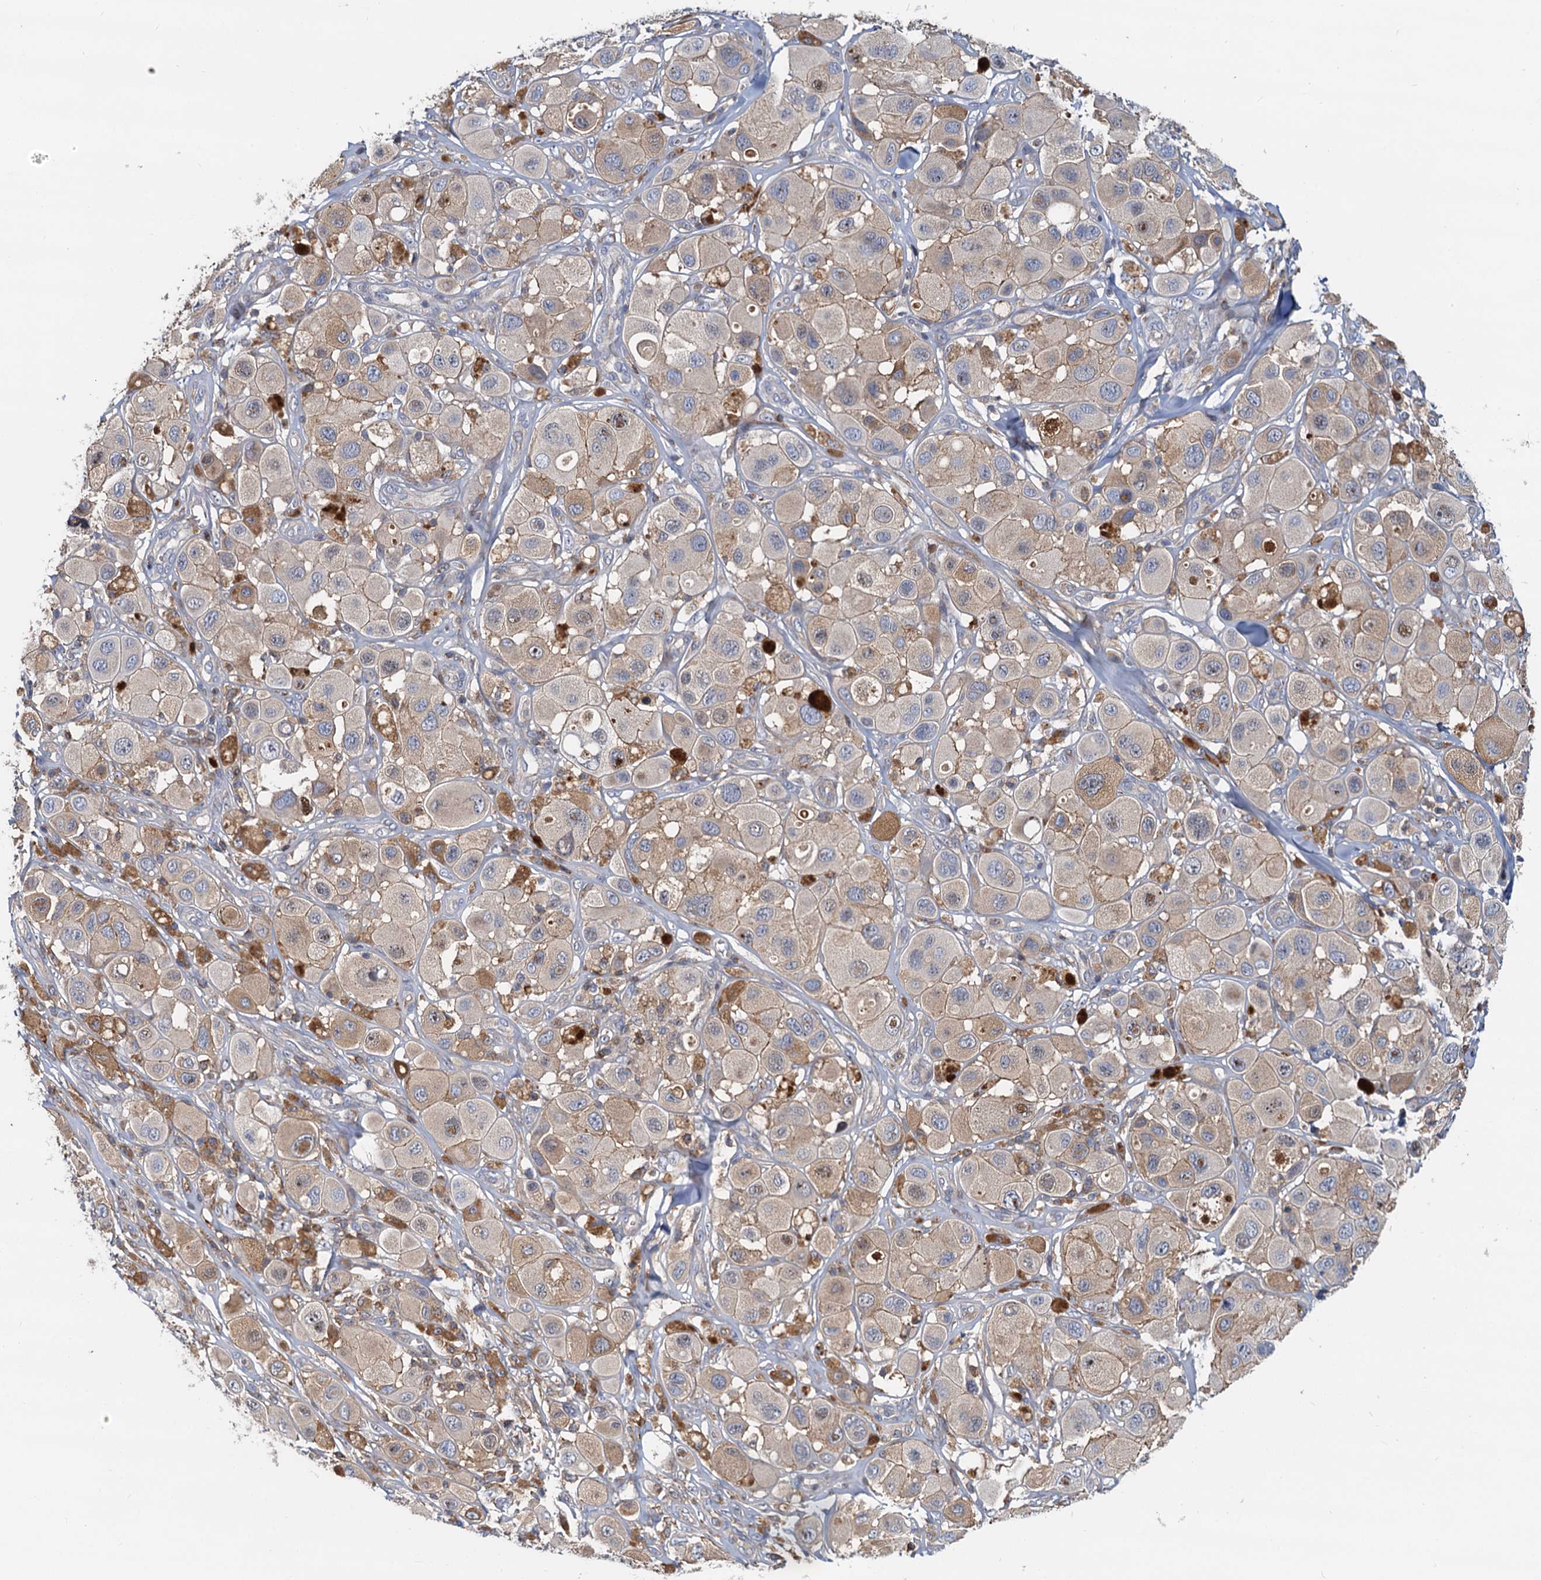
{"staining": {"intensity": "weak", "quantity": ">75%", "location": "cytoplasmic/membranous"}, "tissue": "melanoma", "cell_type": "Tumor cells", "image_type": "cancer", "snomed": [{"axis": "morphology", "description": "Malignant melanoma, Metastatic site"}, {"axis": "topography", "description": "Skin"}], "caption": "The photomicrograph reveals staining of melanoma, revealing weak cytoplasmic/membranous protein positivity (brown color) within tumor cells. The staining was performed using DAB (3,3'-diaminobenzidine) to visualize the protein expression in brown, while the nuclei were stained in blue with hematoxylin (Magnification: 20x).", "gene": "LNX2", "patient": {"sex": "male", "age": 41}}